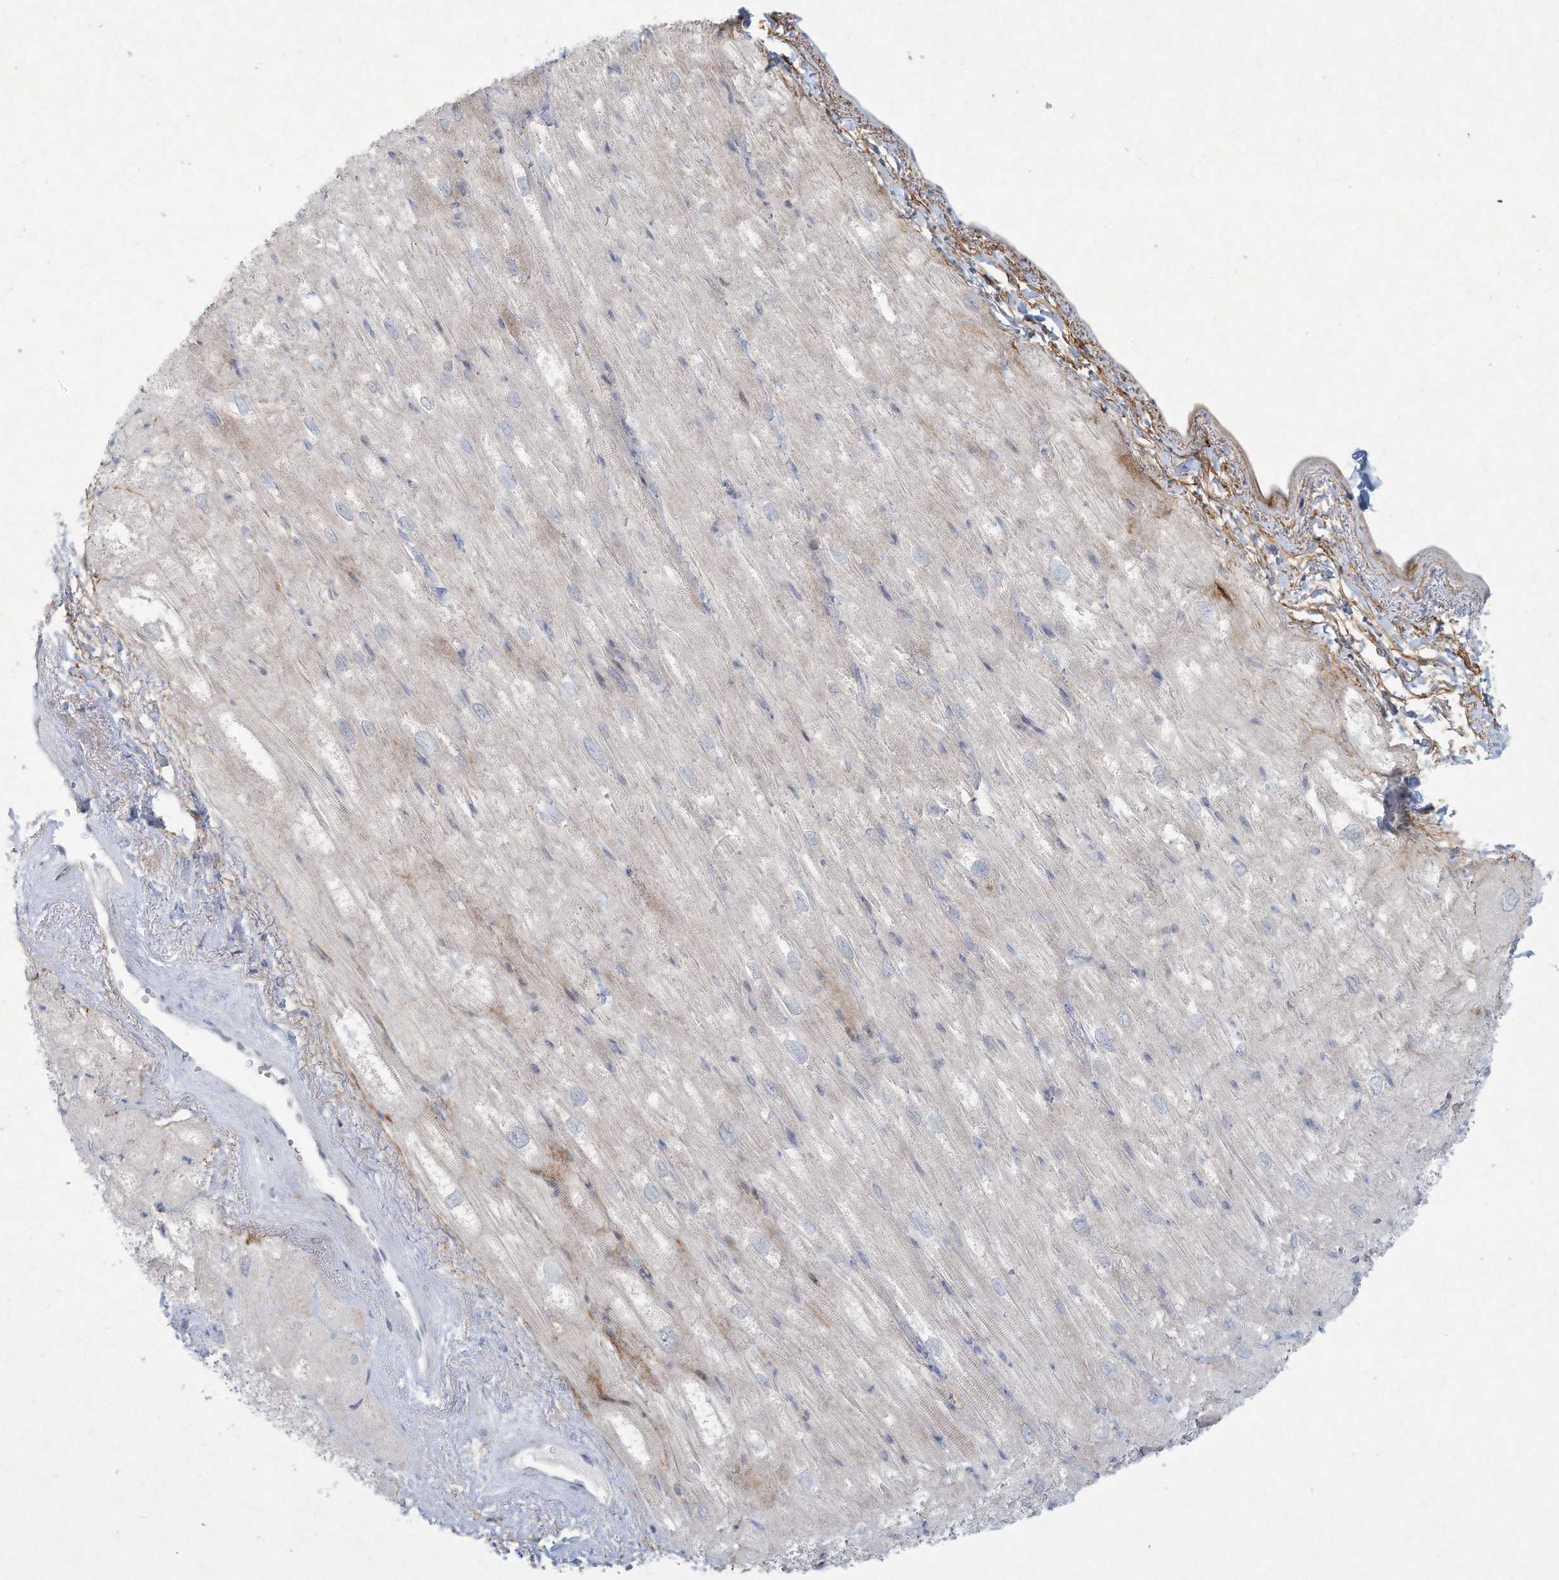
{"staining": {"intensity": "moderate", "quantity": "<25%", "location": "cytoplasmic/membranous"}, "tissue": "heart muscle", "cell_type": "Cardiomyocytes", "image_type": "normal", "snomed": [{"axis": "morphology", "description": "Normal tissue, NOS"}, {"axis": "topography", "description": "Heart"}], "caption": "Cardiomyocytes display low levels of moderate cytoplasmic/membranous positivity in approximately <25% of cells in unremarkable heart muscle. Nuclei are stained in blue.", "gene": "PAX6", "patient": {"sex": "male", "age": 50}}